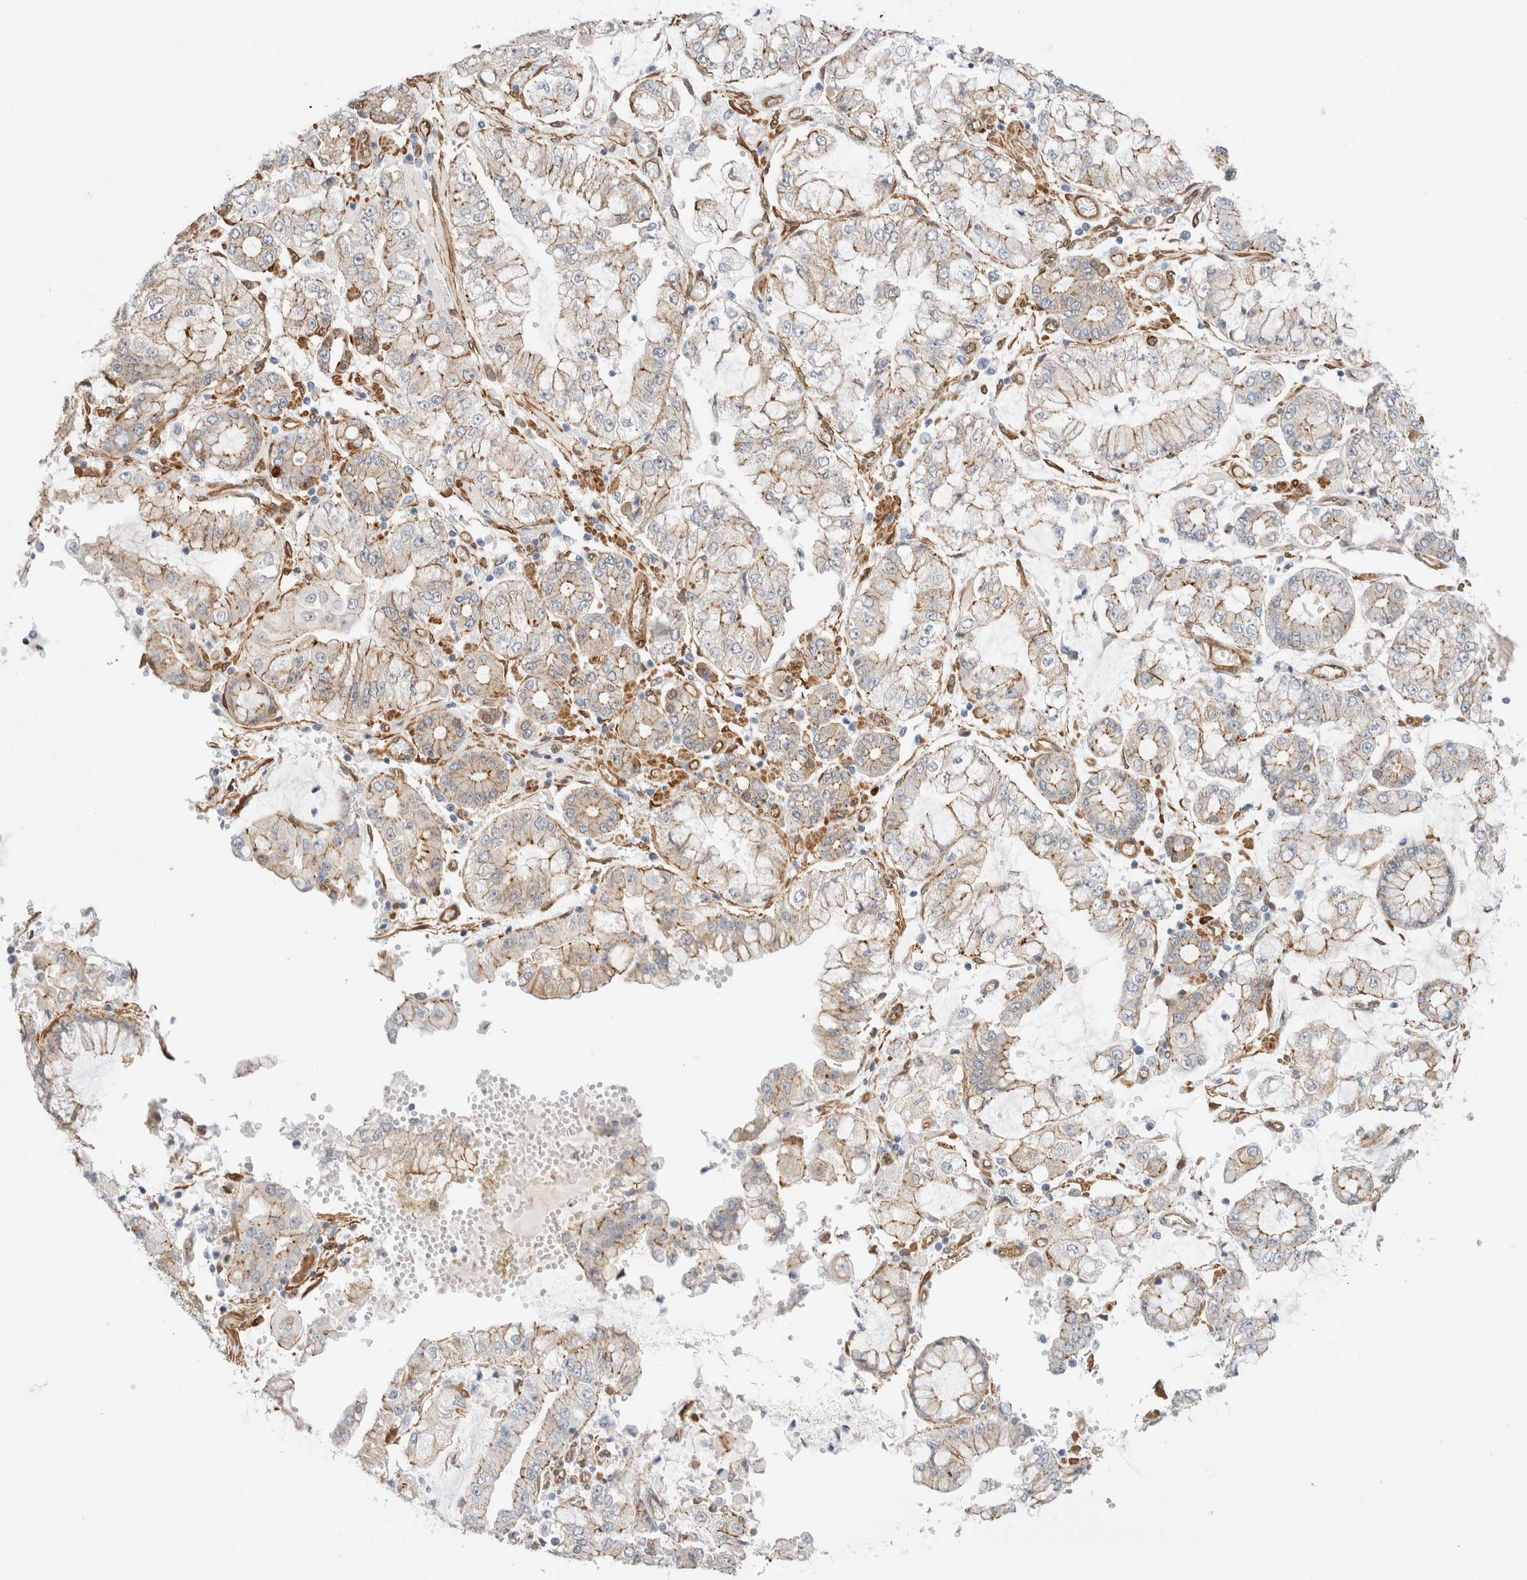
{"staining": {"intensity": "weak", "quantity": "25%-75%", "location": "cytoplasmic/membranous"}, "tissue": "stomach cancer", "cell_type": "Tumor cells", "image_type": "cancer", "snomed": [{"axis": "morphology", "description": "Adenocarcinoma, NOS"}, {"axis": "topography", "description": "Stomach"}], "caption": "Stomach cancer tissue exhibits weak cytoplasmic/membranous staining in about 25%-75% of tumor cells, visualized by immunohistochemistry.", "gene": "LMCD1", "patient": {"sex": "male", "age": 76}}